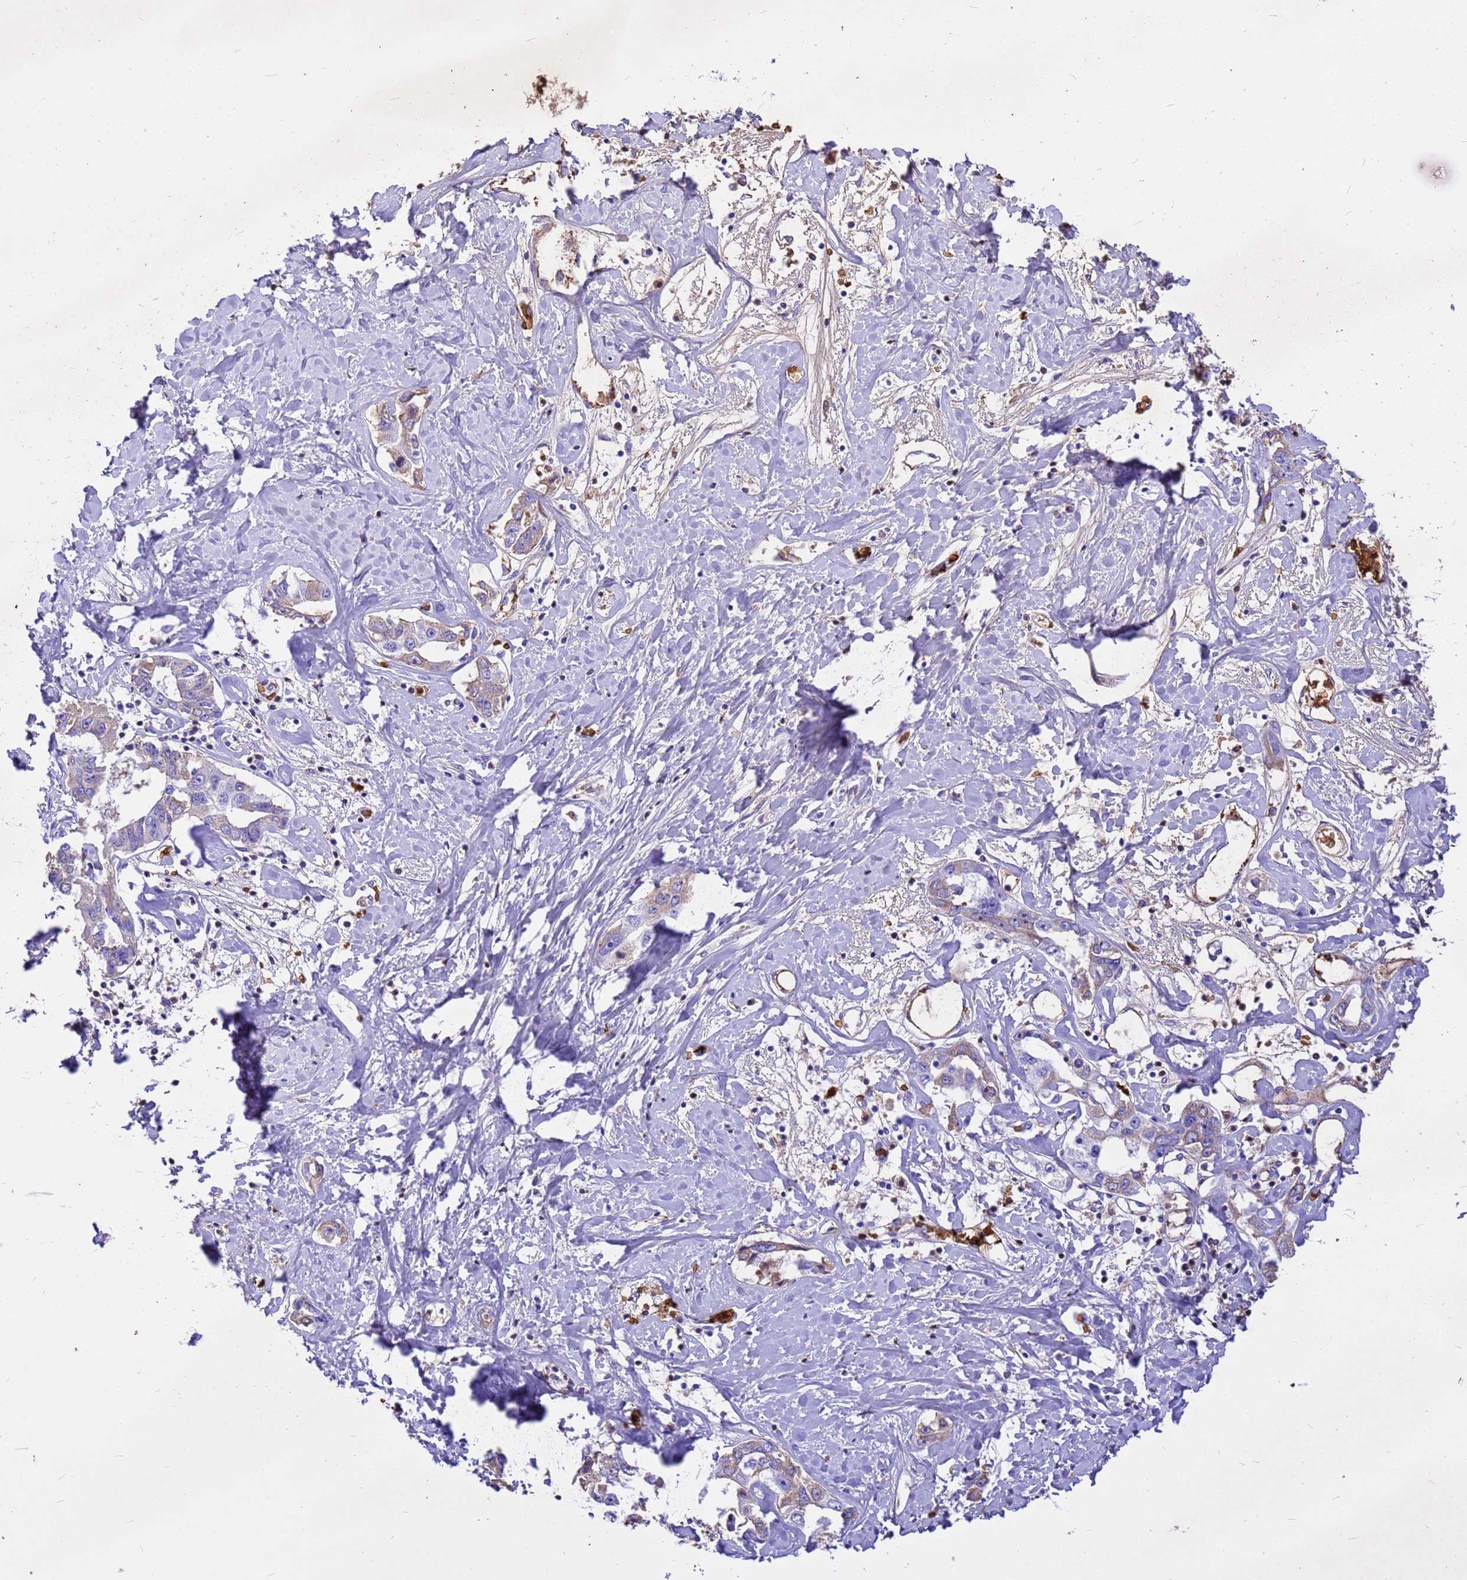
{"staining": {"intensity": "moderate", "quantity": "<25%", "location": "cytoplasmic/membranous"}, "tissue": "liver cancer", "cell_type": "Tumor cells", "image_type": "cancer", "snomed": [{"axis": "morphology", "description": "Cholangiocarcinoma"}, {"axis": "topography", "description": "Liver"}], "caption": "Immunohistochemical staining of liver cholangiocarcinoma reveals moderate cytoplasmic/membranous protein expression in approximately <25% of tumor cells.", "gene": "HBA2", "patient": {"sex": "male", "age": 59}}